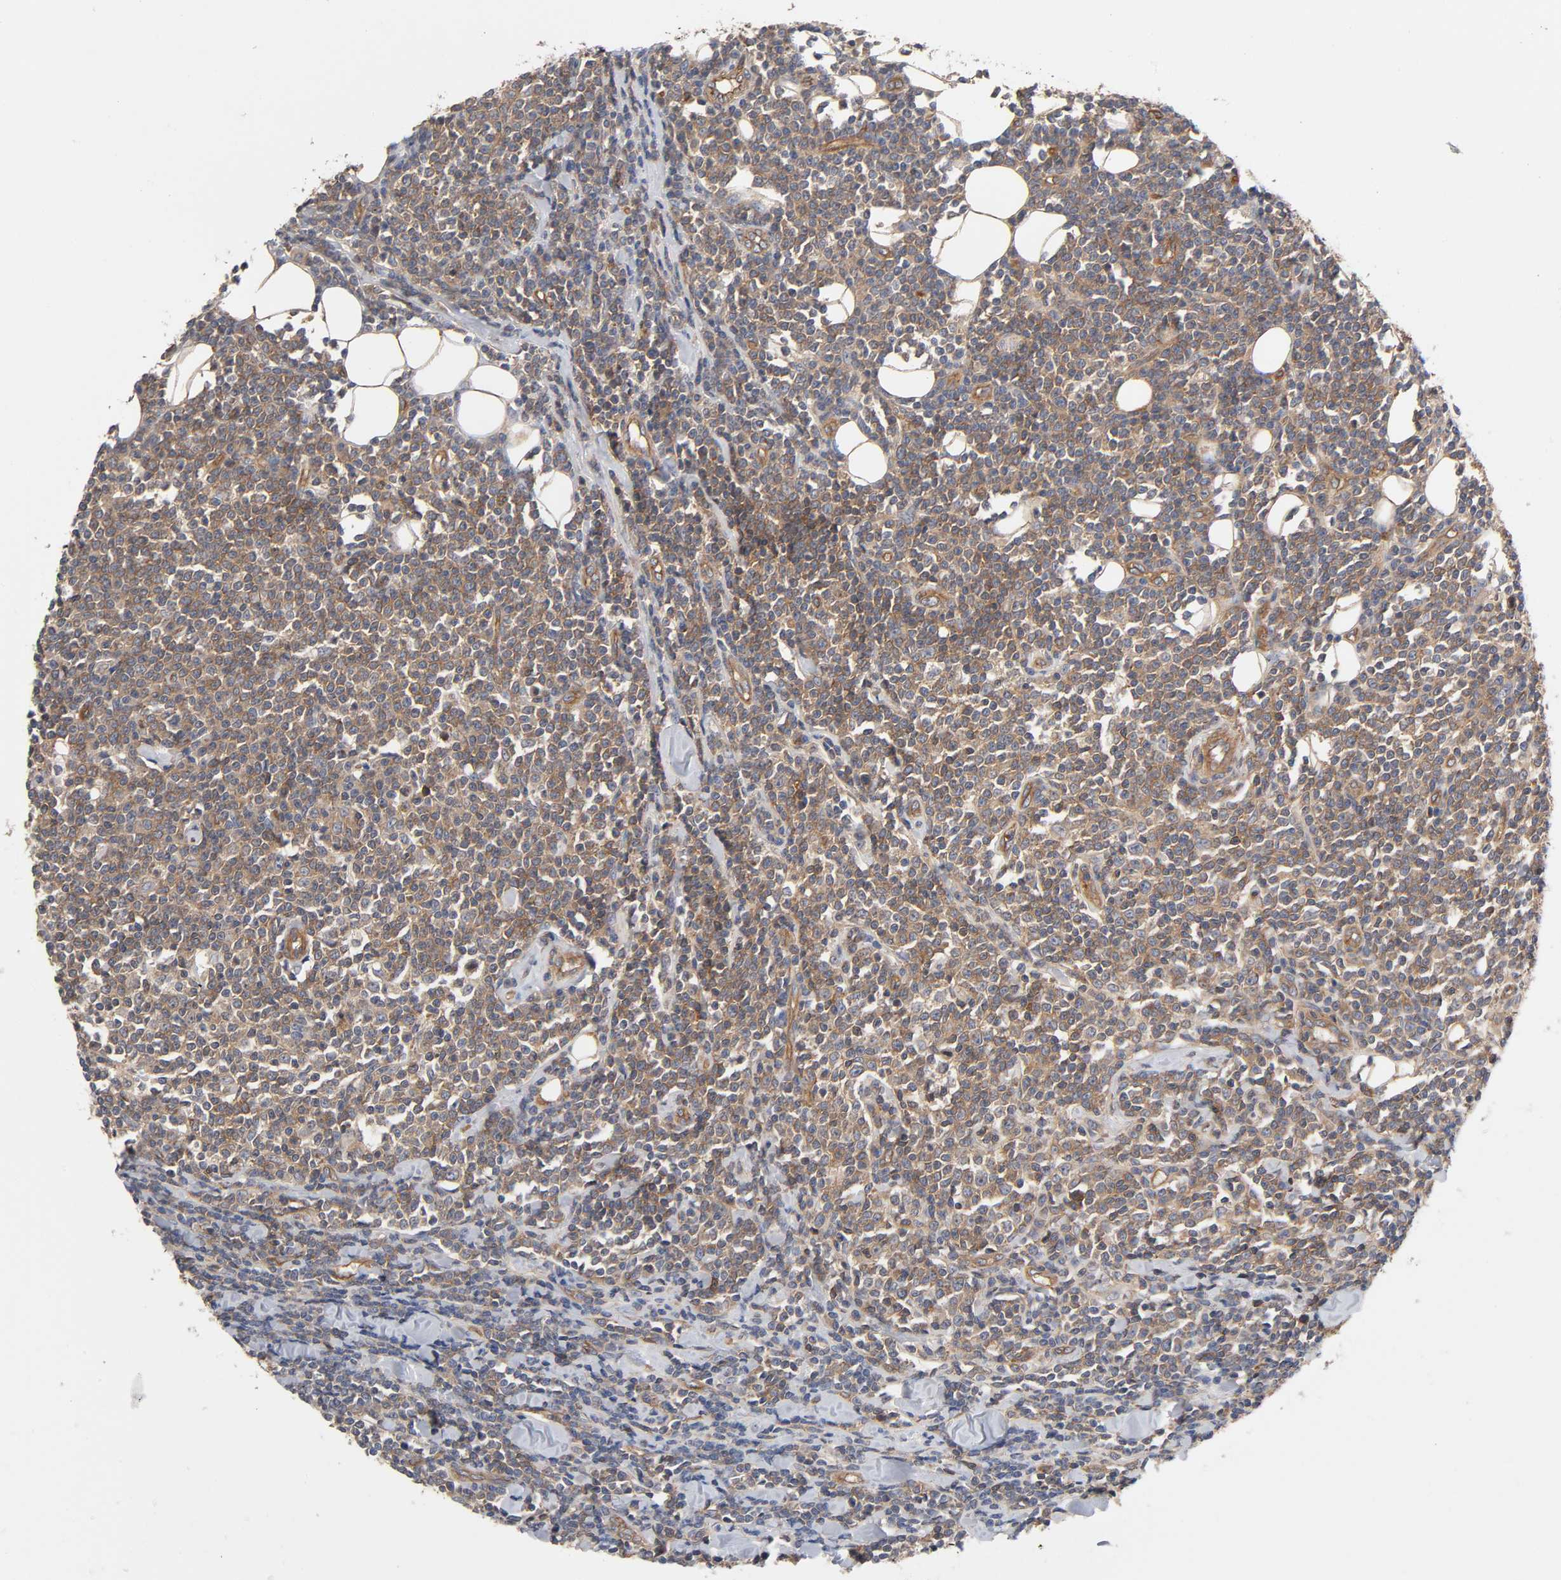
{"staining": {"intensity": "moderate", "quantity": ">75%", "location": "cytoplasmic/membranous"}, "tissue": "lymphoma", "cell_type": "Tumor cells", "image_type": "cancer", "snomed": [{"axis": "morphology", "description": "Malignant lymphoma, non-Hodgkin's type, Low grade"}, {"axis": "topography", "description": "Soft tissue"}], "caption": "A medium amount of moderate cytoplasmic/membranous positivity is seen in approximately >75% of tumor cells in low-grade malignant lymphoma, non-Hodgkin's type tissue.", "gene": "LAMTOR2", "patient": {"sex": "male", "age": 92}}